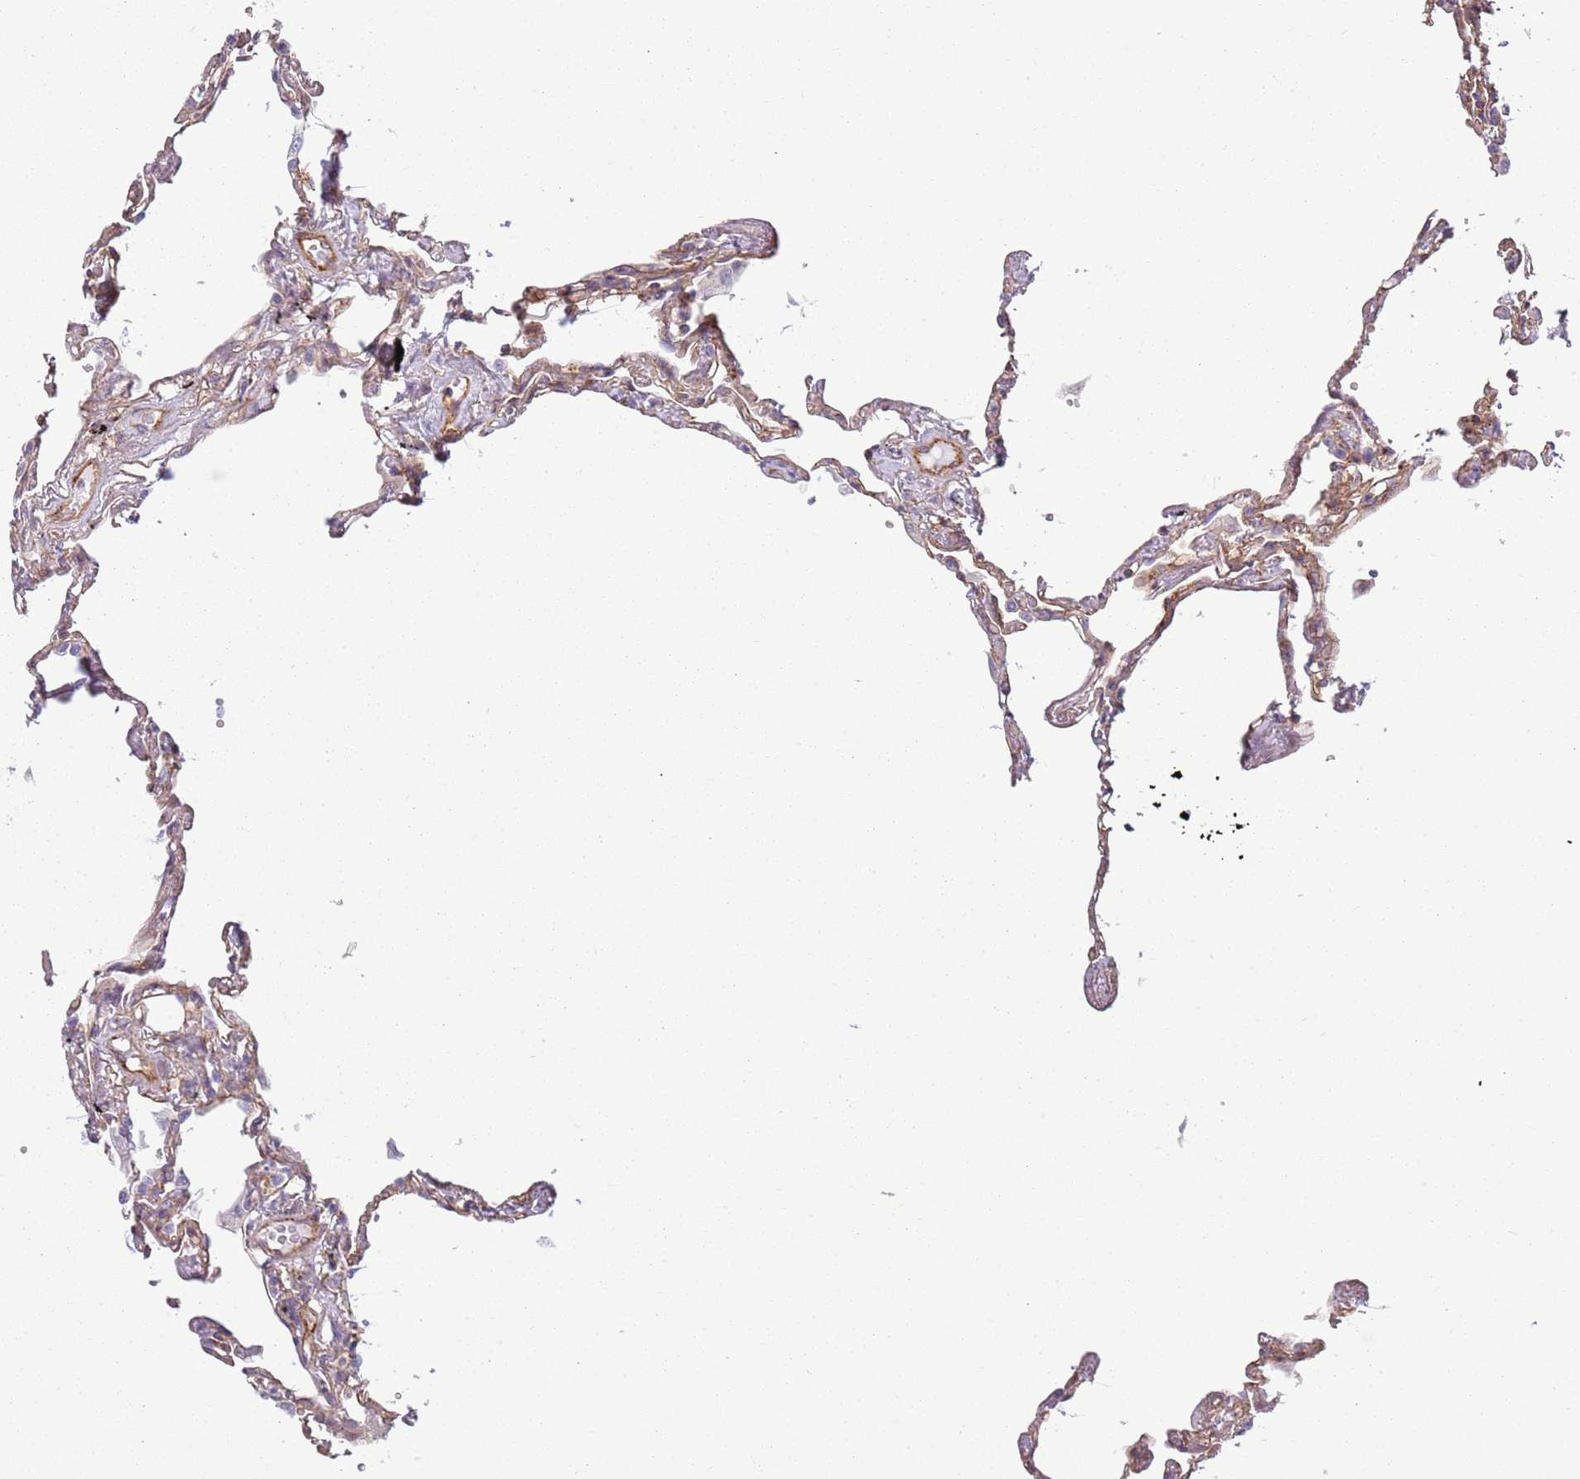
{"staining": {"intensity": "moderate", "quantity": "25%-75%", "location": "cytoplasmic/membranous"}, "tissue": "lung", "cell_type": "Alveolar cells", "image_type": "normal", "snomed": [{"axis": "morphology", "description": "Normal tissue, NOS"}, {"axis": "topography", "description": "Lung"}], "caption": "Immunohistochemical staining of unremarkable human lung displays 25%-75% levels of moderate cytoplasmic/membranous protein expression in about 25%-75% of alveolar cells. The staining was performed using DAB, with brown indicating positive protein expression. Nuclei are stained blue with hematoxylin.", "gene": "SNX1", "patient": {"sex": "female", "age": 67}}